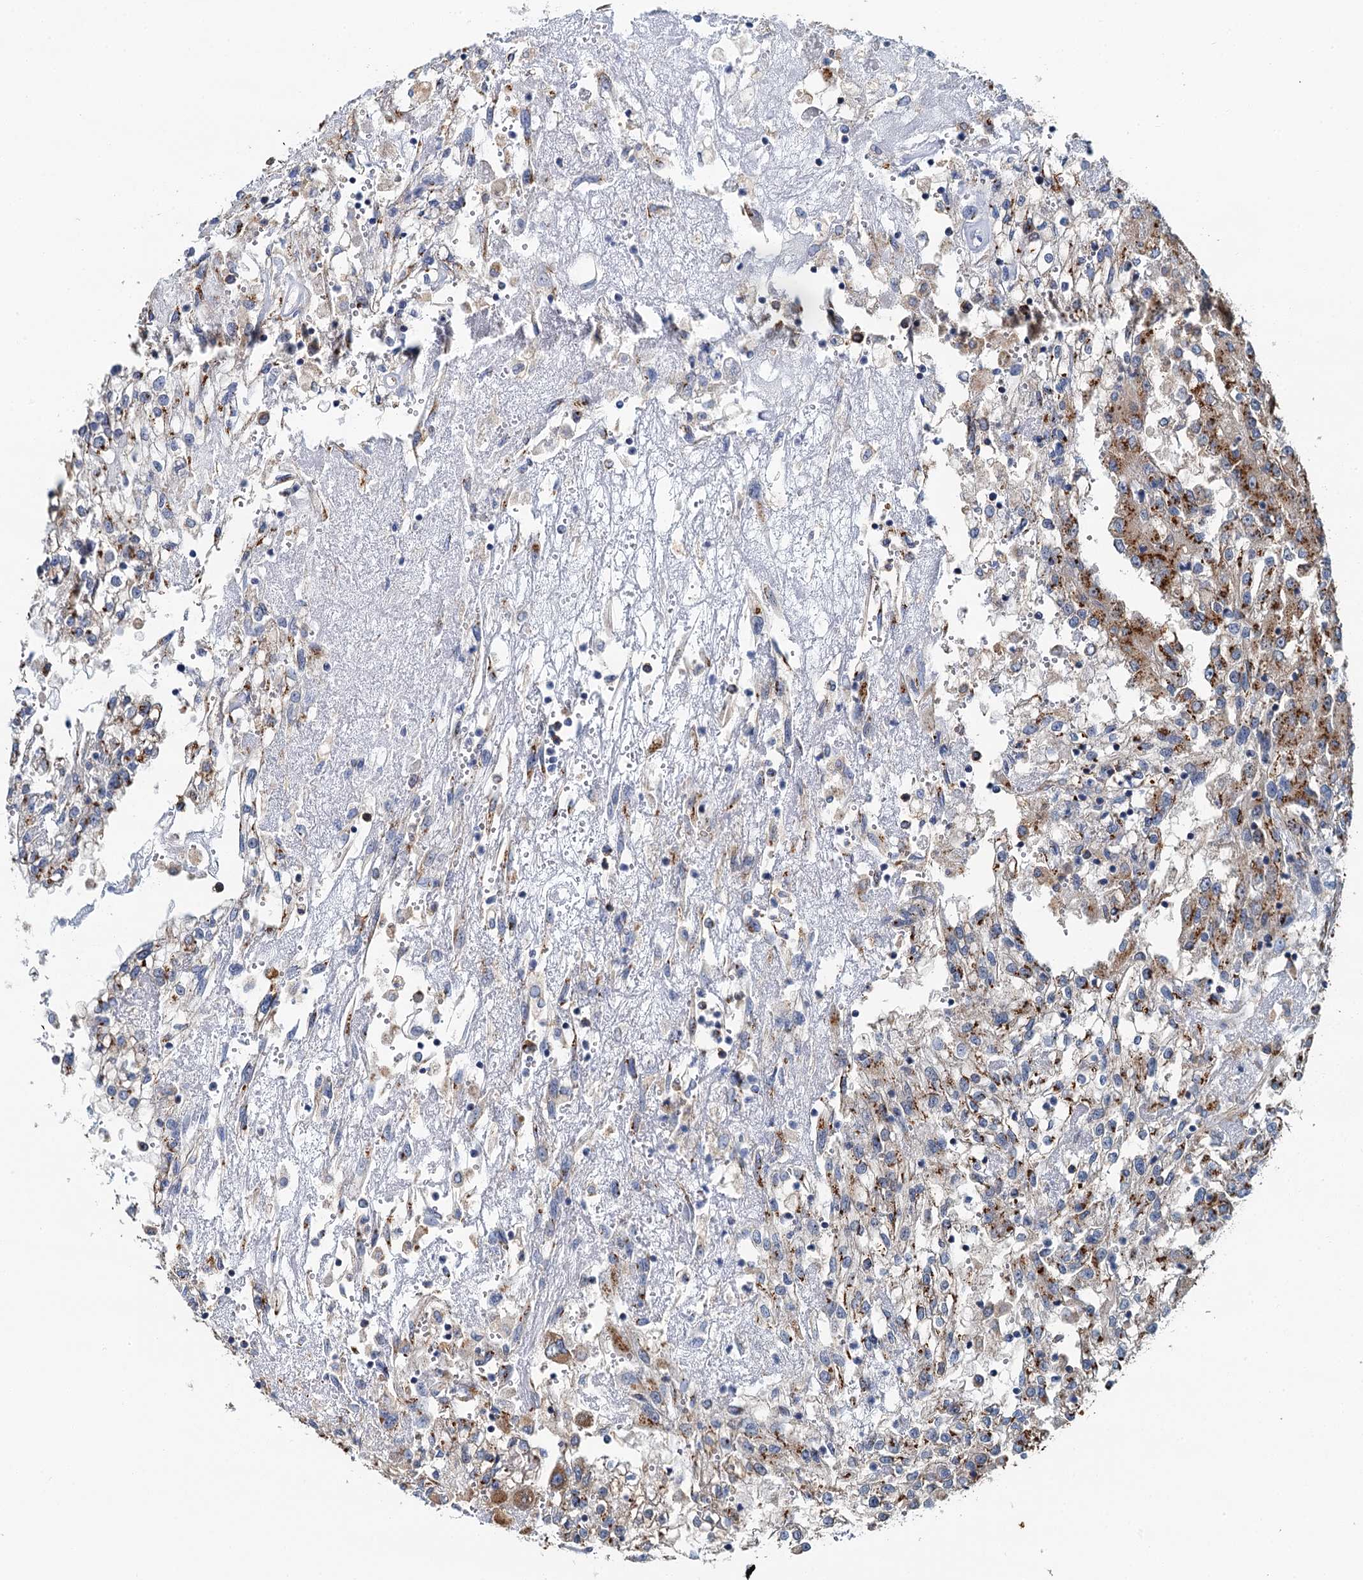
{"staining": {"intensity": "moderate", "quantity": "25%-75%", "location": "cytoplasmic/membranous"}, "tissue": "renal cancer", "cell_type": "Tumor cells", "image_type": "cancer", "snomed": [{"axis": "morphology", "description": "Adenocarcinoma, NOS"}, {"axis": "topography", "description": "Kidney"}], "caption": "Moderate cytoplasmic/membranous staining is identified in approximately 25%-75% of tumor cells in renal cancer (adenocarcinoma).", "gene": "BET1L", "patient": {"sex": "female", "age": 52}}